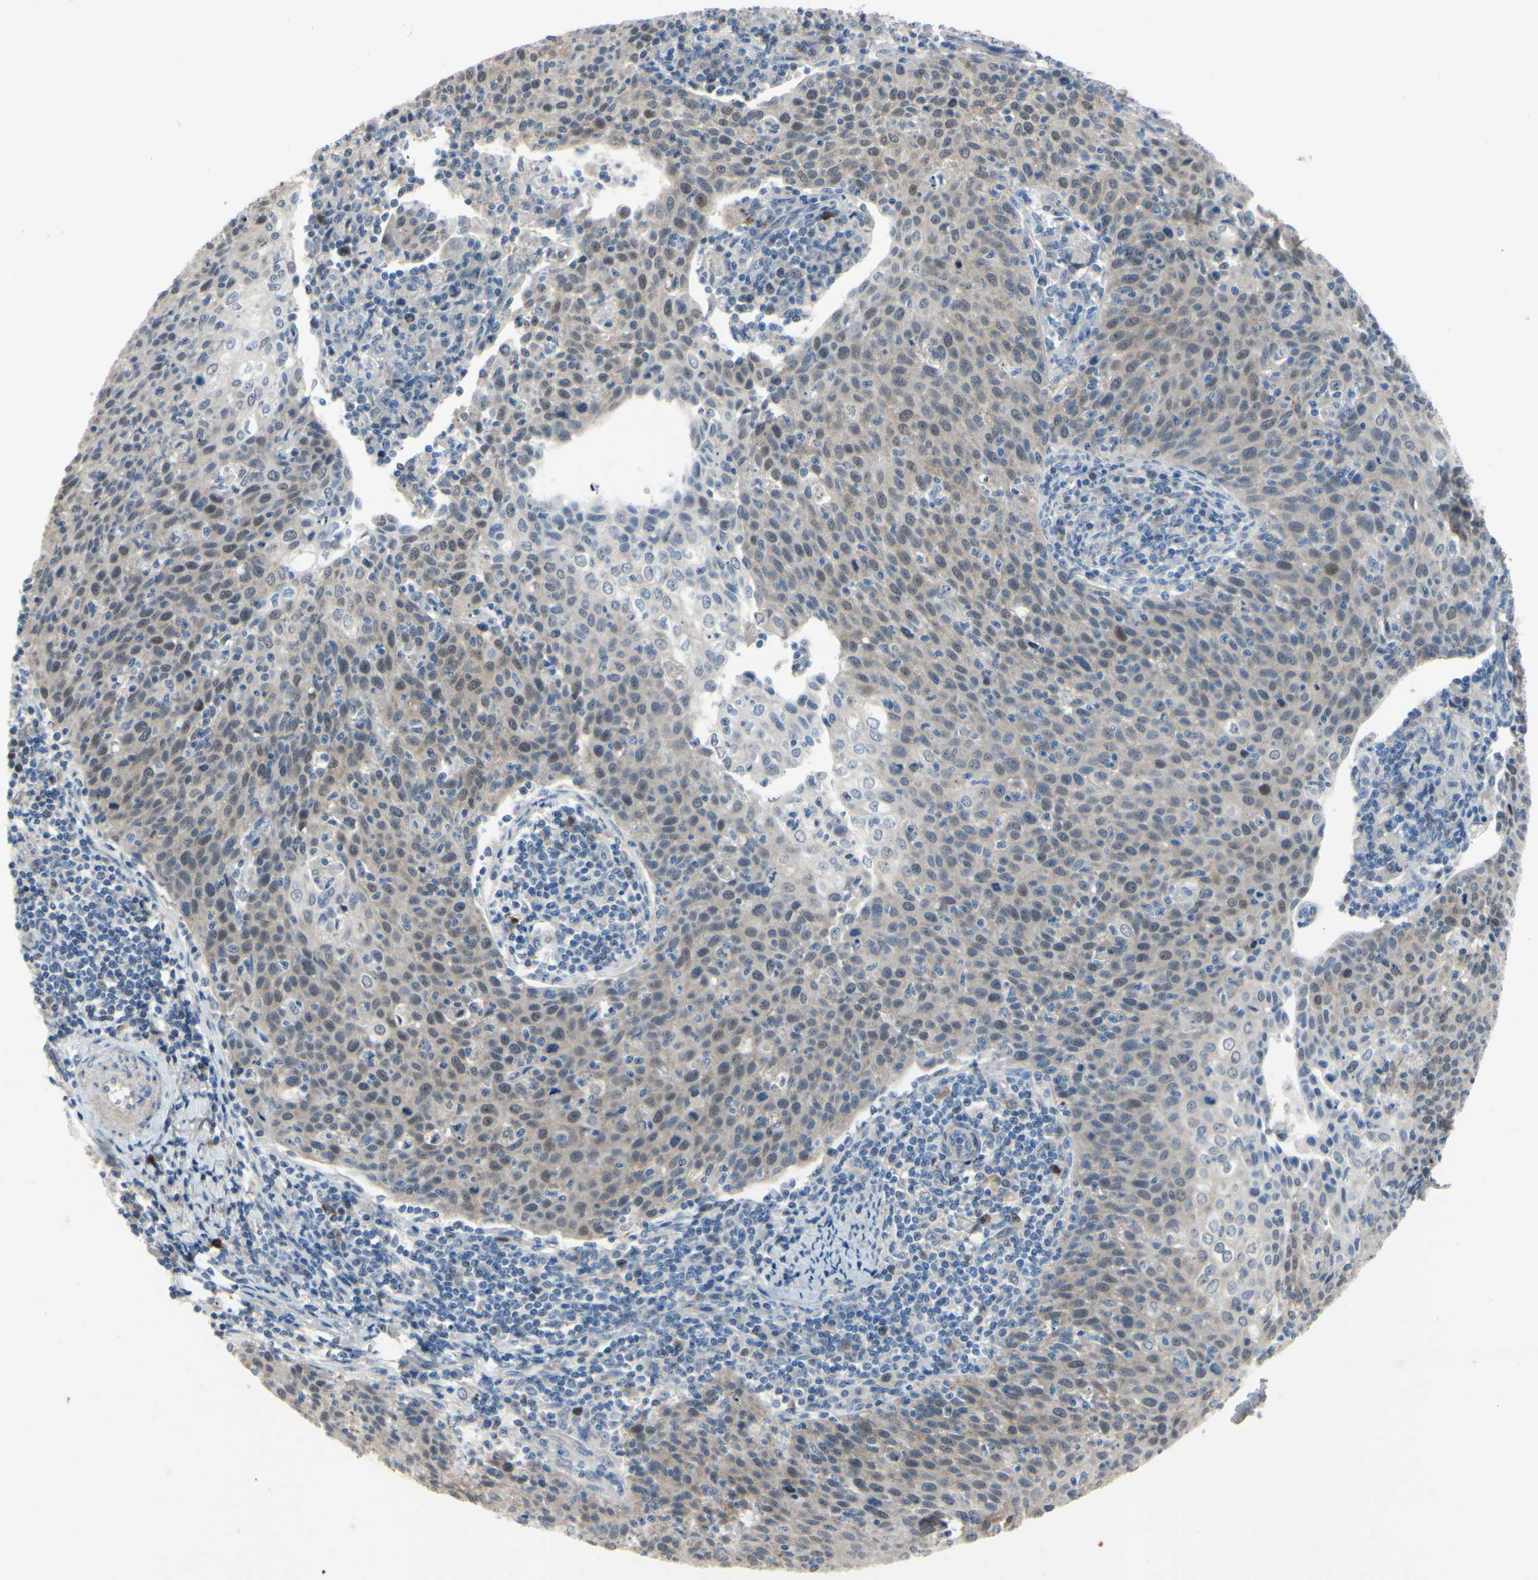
{"staining": {"intensity": "weak", "quantity": "25%-75%", "location": "nuclear"}, "tissue": "cervical cancer", "cell_type": "Tumor cells", "image_type": "cancer", "snomed": [{"axis": "morphology", "description": "Squamous cell carcinoma, NOS"}, {"axis": "topography", "description": "Cervix"}], "caption": "Immunohistochemical staining of cervical cancer (squamous cell carcinoma) shows low levels of weak nuclear protein staining in approximately 25%-75% of tumor cells. (DAB = brown stain, brightfield microscopy at high magnification).", "gene": "LHX9", "patient": {"sex": "female", "age": 38}}